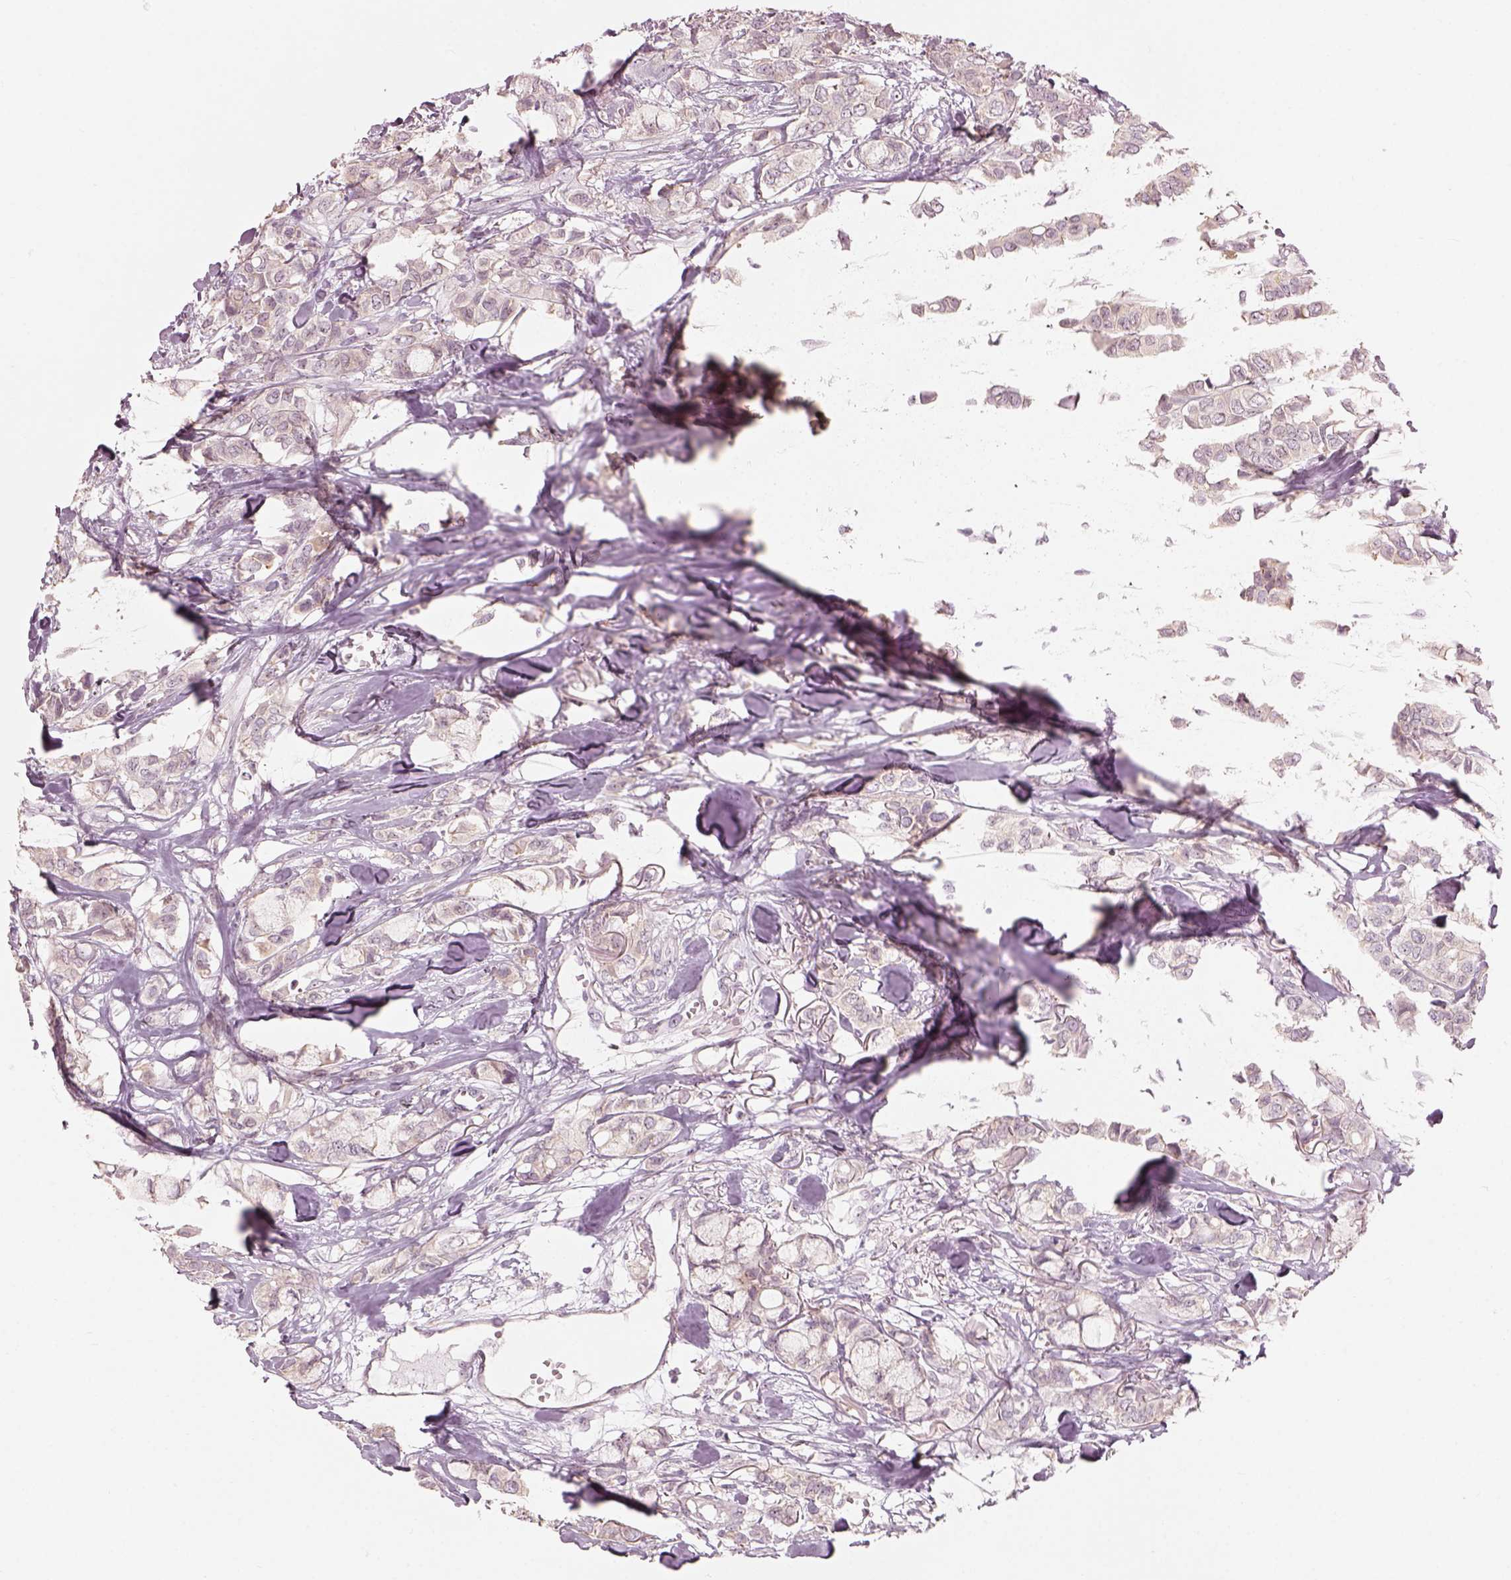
{"staining": {"intensity": "weak", "quantity": "<25%", "location": "cytoplasmic/membranous"}, "tissue": "breast cancer", "cell_type": "Tumor cells", "image_type": "cancer", "snomed": [{"axis": "morphology", "description": "Duct carcinoma"}, {"axis": "topography", "description": "Breast"}], "caption": "IHC histopathology image of human breast cancer stained for a protein (brown), which displays no positivity in tumor cells.", "gene": "CDS1", "patient": {"sex": "female", "age": 85}}